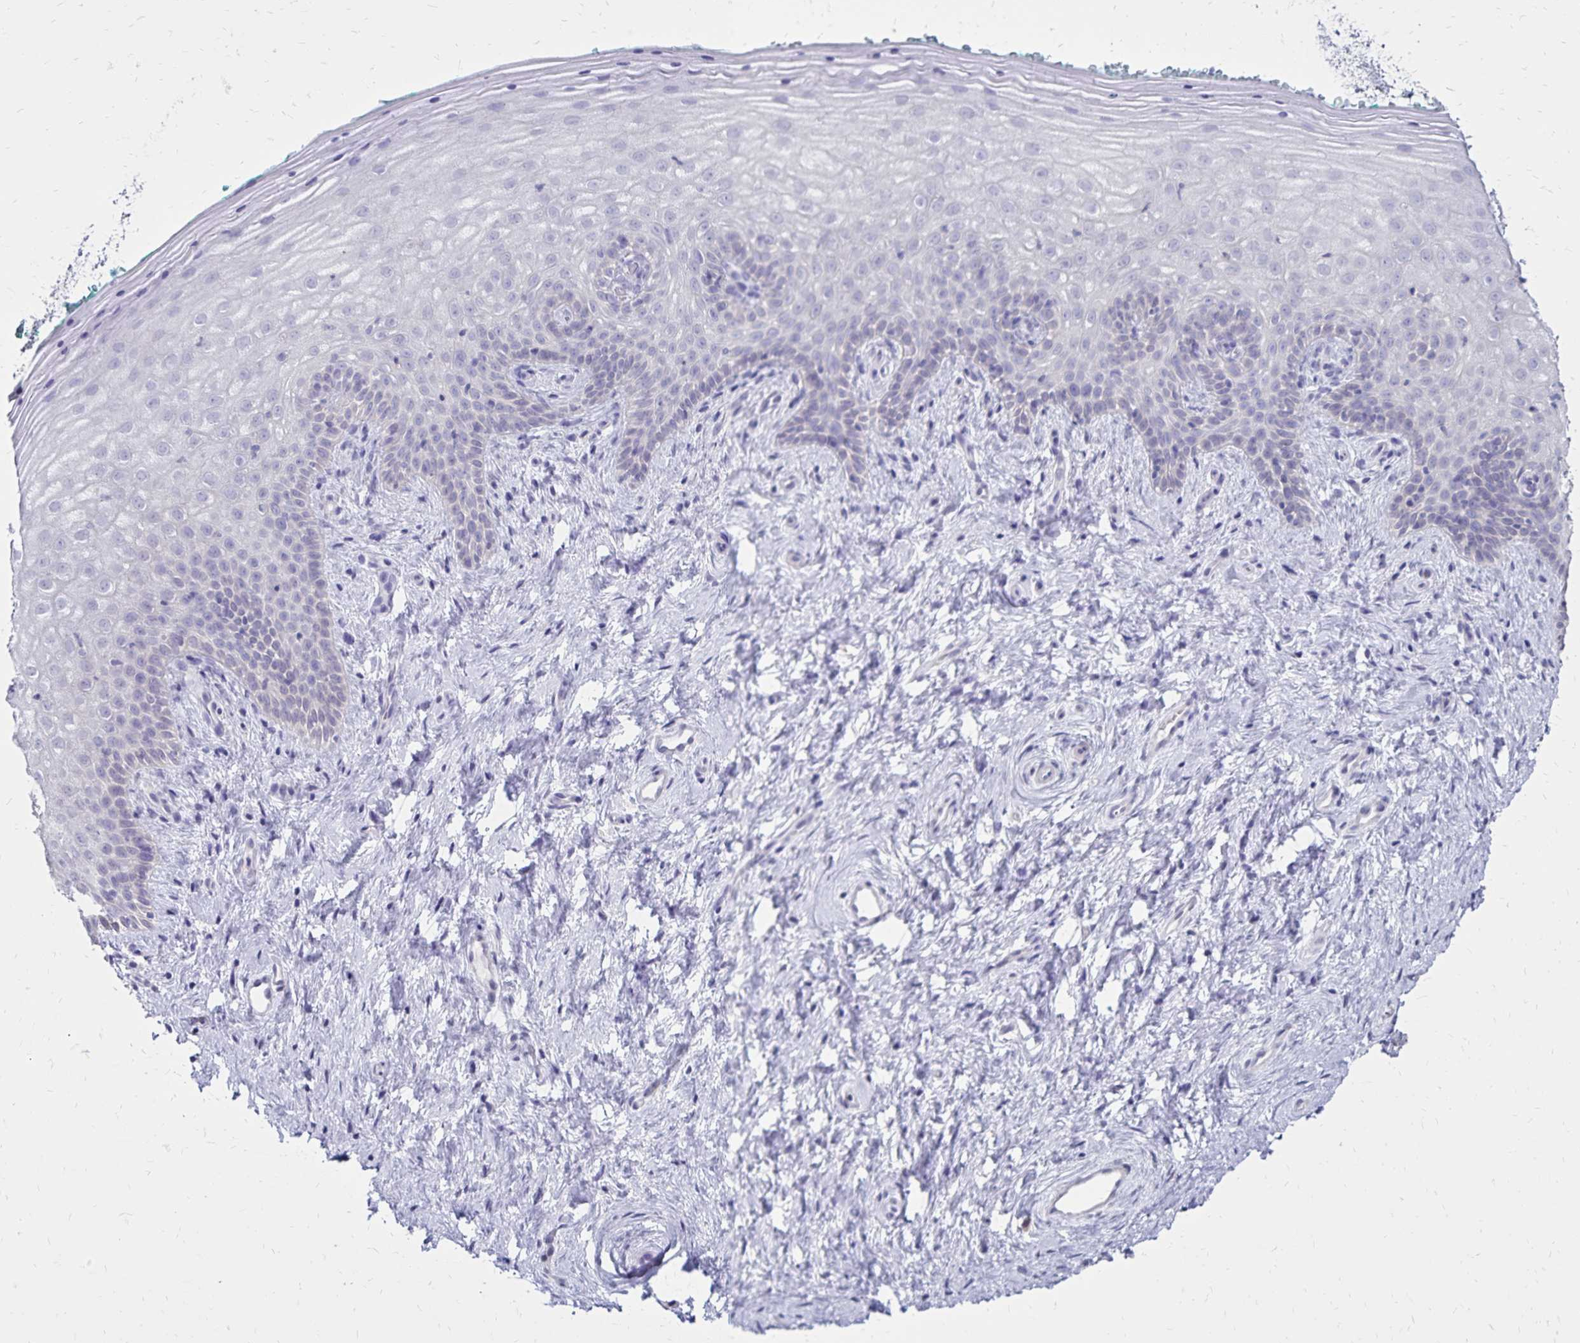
{"staining": {"intensity": "negative", "quantity": "none", "location": "none"}, "tissue": "vagina", "cell_type": "Squamous epithelial cells", "image_type": "normal", "snomed": [{"axis": "morphology", "description": "Normal tissue, NOS"}, {"axis": "topography", "description": "Vagina"}], "caption": "An immunohistochemistry histopathology image of benign vagina is shown. There is no staining in squamous epithelial cells of vagina. The staining was performed using DAB to visualize the protein expression in brown, while the nuclei were stained in blue with hematoxylin (Magnification: 20x).", "gene": "SH3GL3", "patient": {"sex": "female", "age": 45}}